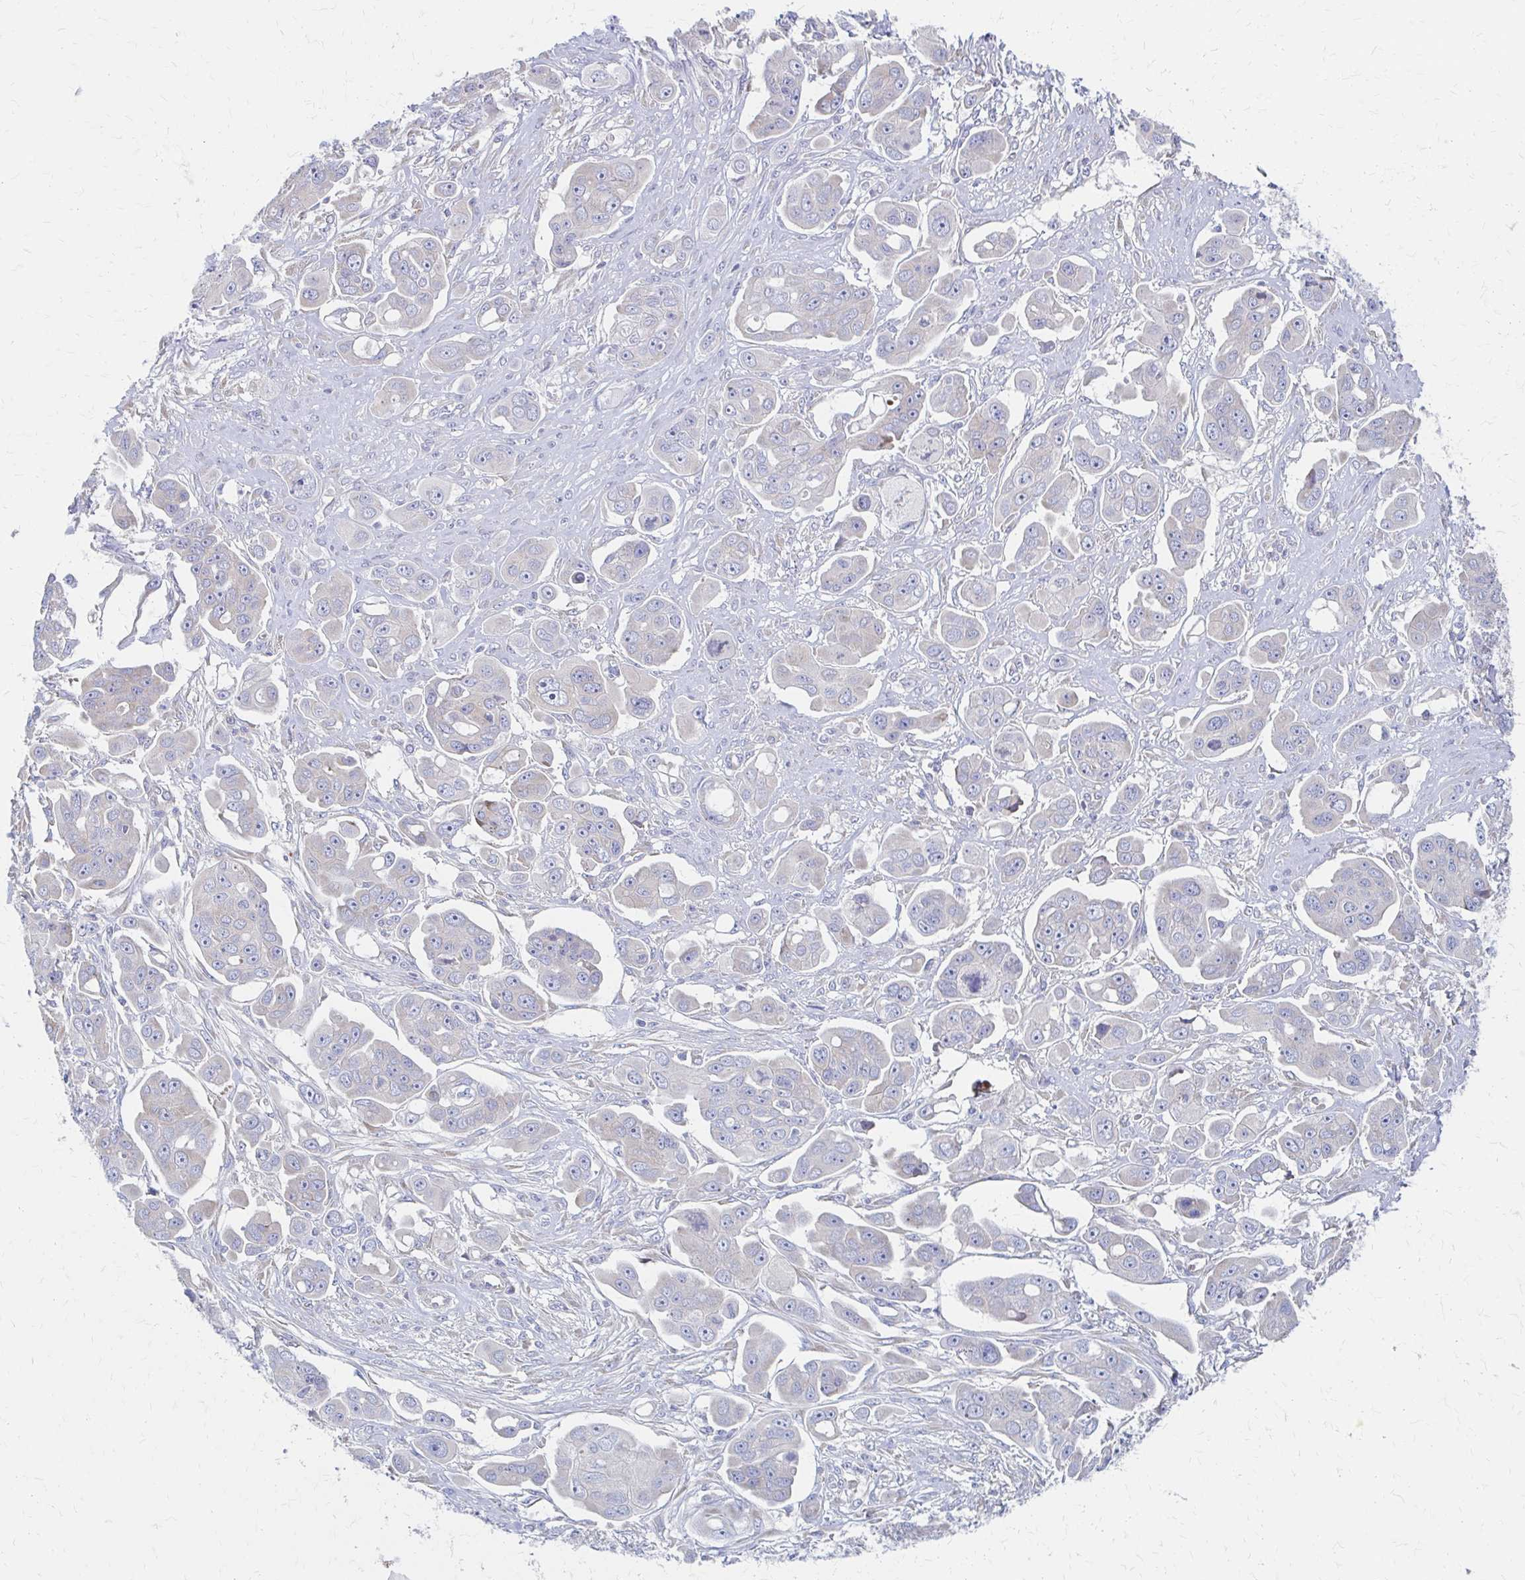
{"staining": {"intensity": "negative", "quantity": "none", "location": "none"}, "tissue": "ovarian cancer", "cell_type": "Tumor cells", "image_type": "cancer", "snomed": [{"axis": "morphology", "description": "Carcinoma, endometroid"}, {"axis": "topography", "description": "Ovary"}], "caption": "Immunohistochemistry photomicrograph of neoplastic tissue: human ovarian cancer stained with DAB (3,3'-diaminobenzidine) displays no significant protein positivity in tumor cells.", "gene": "RPL27A", "patient": {"sex": "female", "age": 70}}